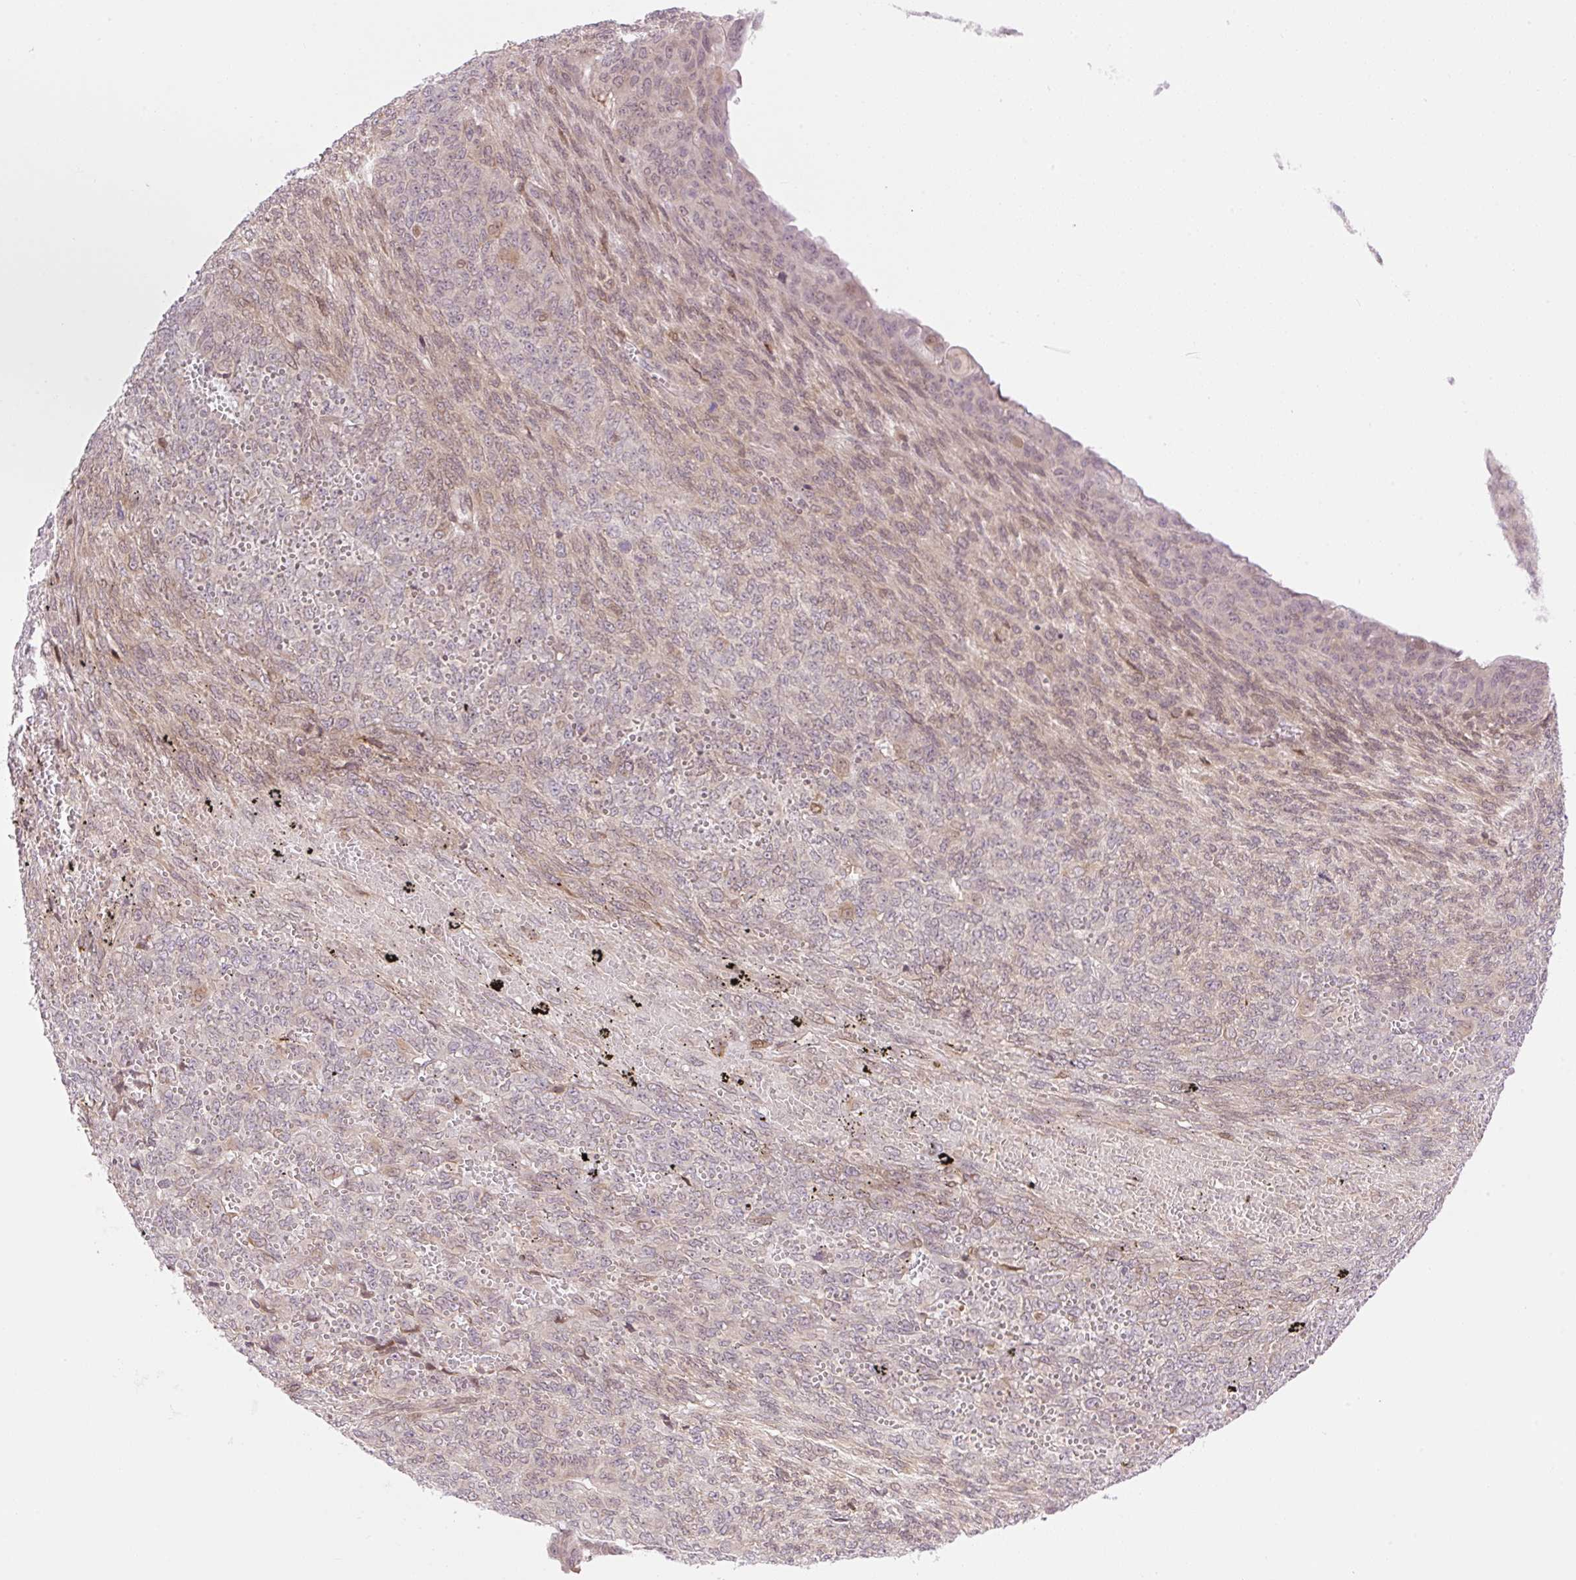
{"staining": {"intensity": "weak", "quantity": "25%-75%", "location": "cytoplasmic/membranous,nuclear"}, "tissue": "endometrial cancer", "cell_type": "Tumor cells", "image_type": "cancer", "snomed": [{"axis": "morphology", "description": "Adenocarcinoma, NOS"}, {"axis": "topography", "description": "Endometrium"}], "caption": "An immunohistochemistry photomicrograph of neoplastic tissue is shown. Protein staining in brown shows weak cytoplasmic/membranous and nuclear positivity in endometrial adenocarcinoma within tumor cells. (IHC, brightfield microscopy, high magnification).", "gene": "ZFP41", "patient": {"sex": "female", "age": 32}}